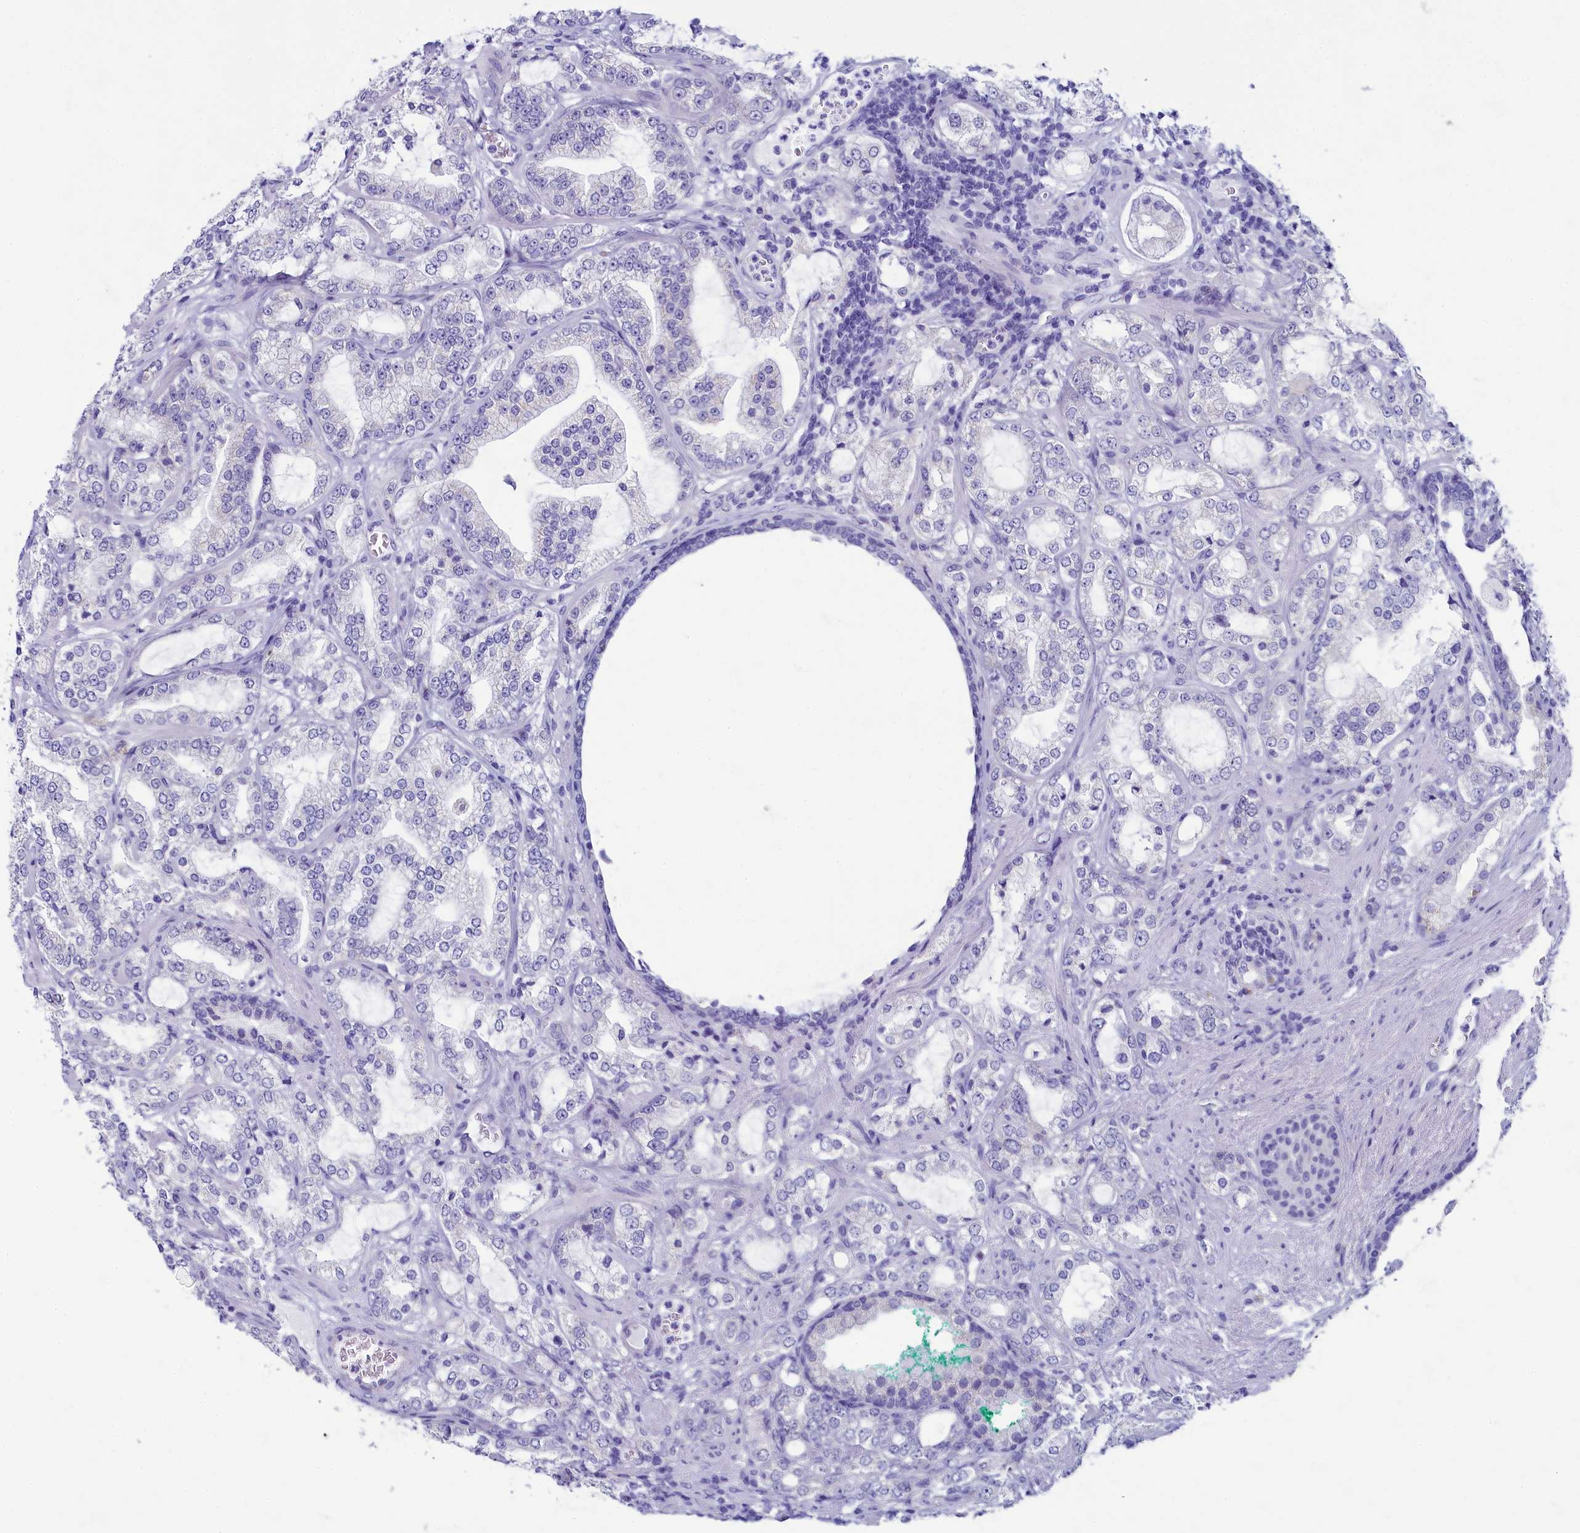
{"staining": {"intensity": "negative", "quantity": "none", "location": "none"}, "tissue": "prostate cancer", "cell_type": "Tumor cells", "image_type": "cancer", "snomed": [{"axis": "morphology", "description": "Adenocarcinoma, High grade"}, {"axis": "topography", "description": "Prostate"}], "caption": "A high-resolution image shows immunohistochemistry (IHC) staining of prostate cancer (adenocarcinoma (high-grade)), which demonstrates no significant staining in tumor cells.", "gene": "SKA3", "patient": {"sex": "male", "age": 64}}